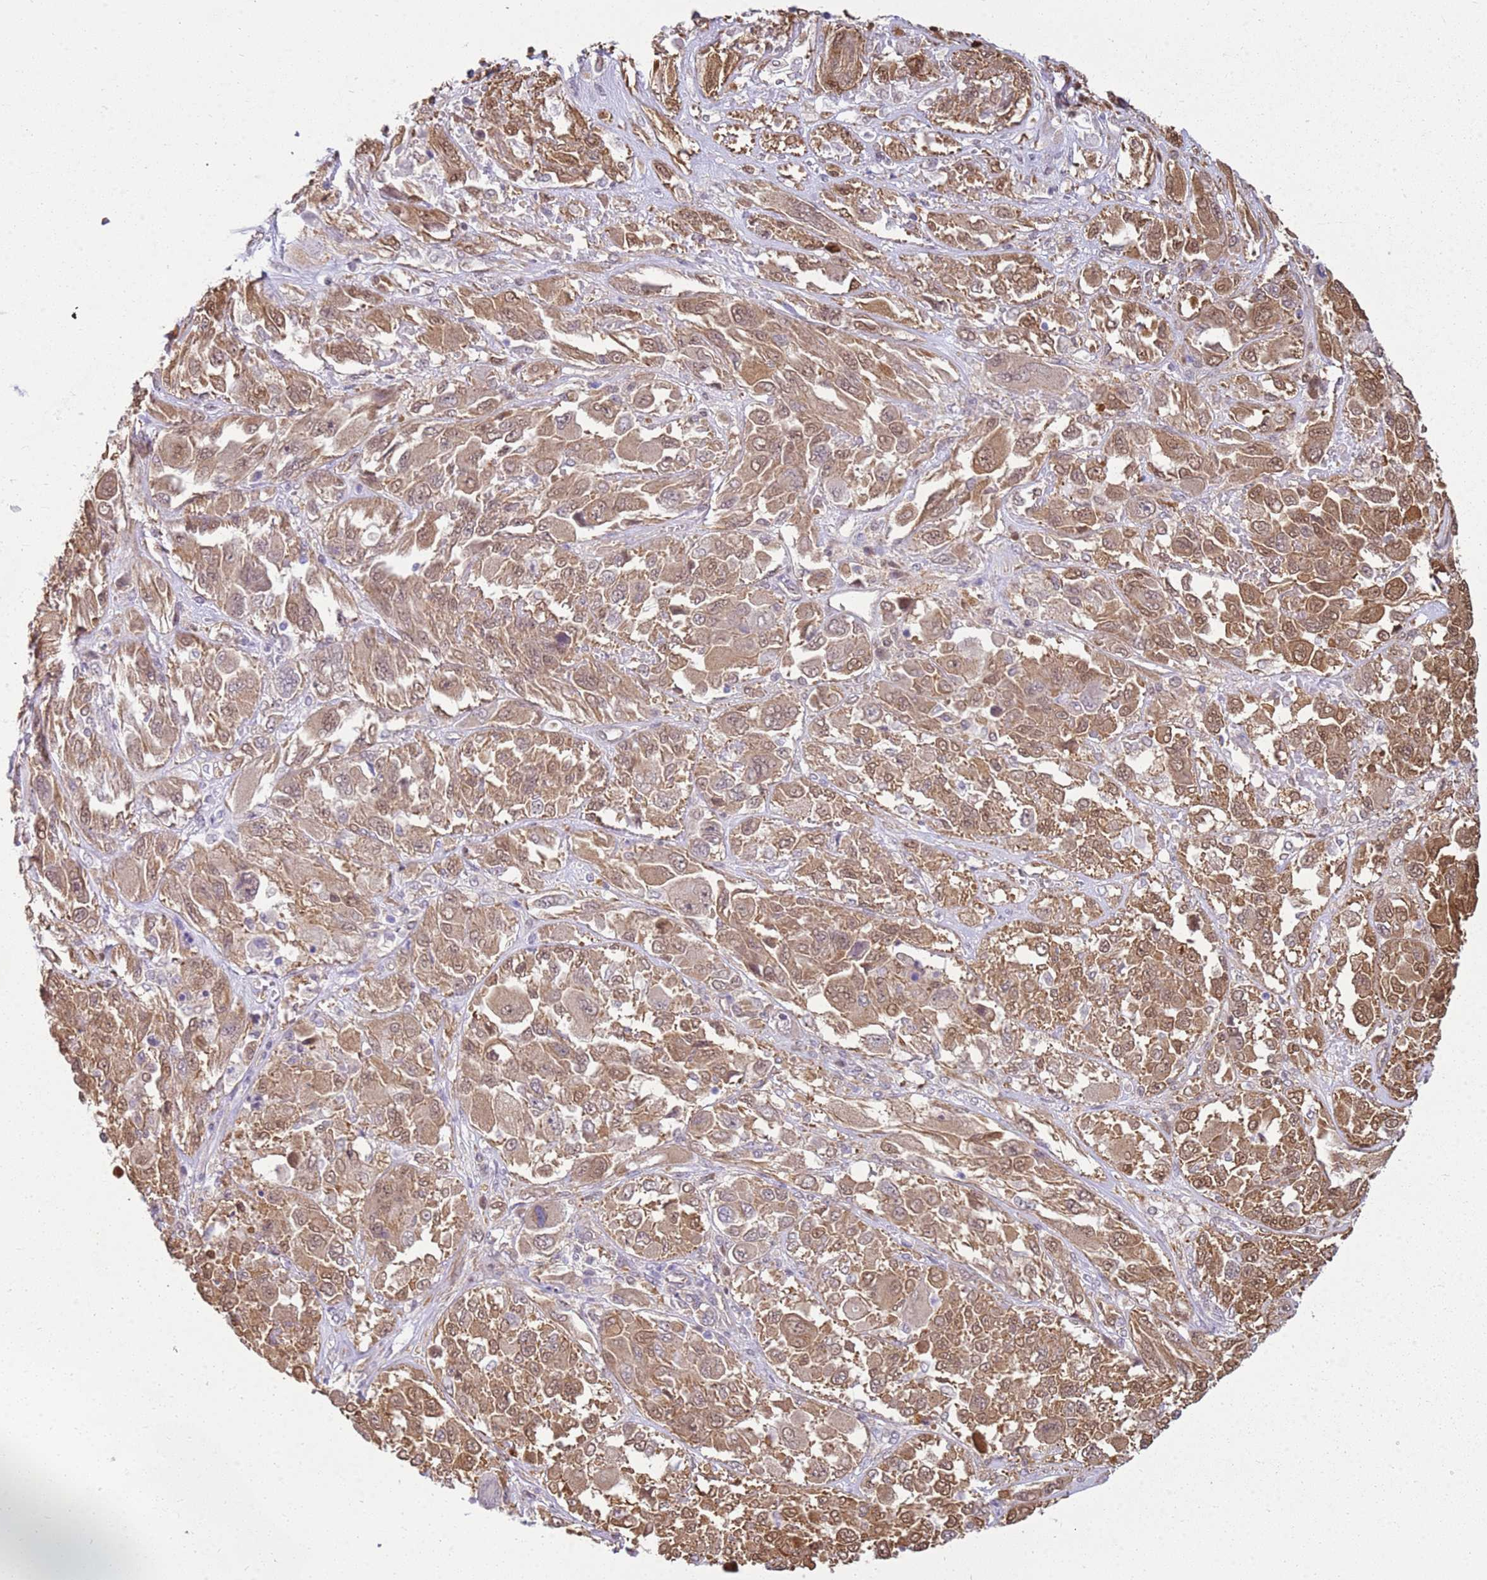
{"staining": {"intensity": "moderate", "quantity": ">75%", "location": "cytoplasmic/membranous"}, "tissue": "melanoma", "cell_type": "Tumor cells", "image_type": "cancer", "snomed": [{"axis": "morphology", "description": "Malignant melanoma, NOS"}, {"axis": "topography", "description": "Skin"}], "caption": "Melanoma stained for a protein reveals moderate cytoplasmic/membranous positivity in tumor cells.", "gene": "YWHAE", "patient": {"sex": "female", "age": 91}}